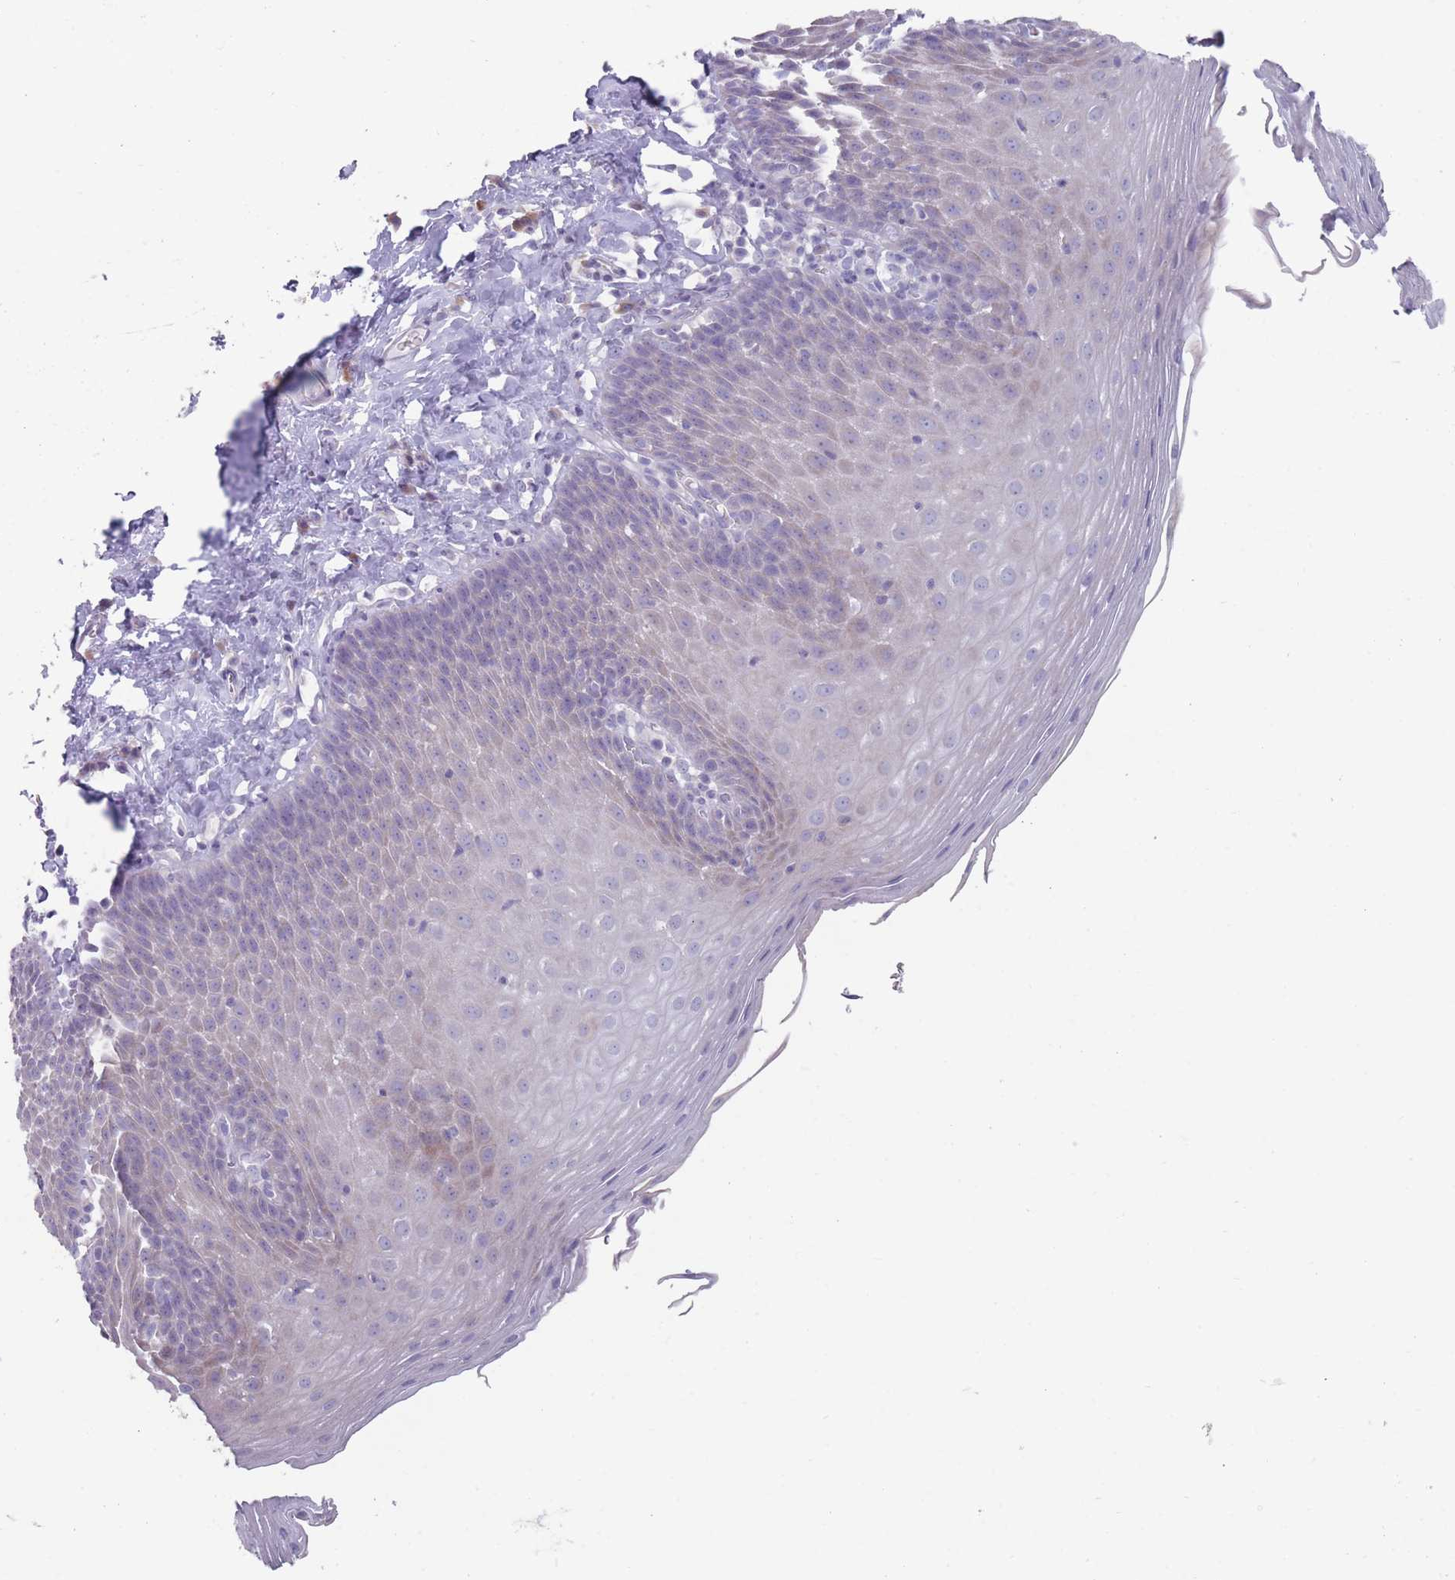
{"staining": {"intensity": "negative", "quantity": "none", "location": "none"}, "tissue": "esophagus", "cell_type": "Squamous epithelial cells", "image_type": "normal", "snomed": [{"axis": "morphology", "description": "Normal tissue, NOS"}, {"axis": "topography", "description": "Esophagus"}], "caption": "This is a micrograph of IHC staining of normal esophagus, which shows no expression in squamous epithelial cells. (DAB IHC visualized using brightfield microscopy, high magnification).", "gene": "PAIP2B", "patient": {"sex": "female", "age": 61}}